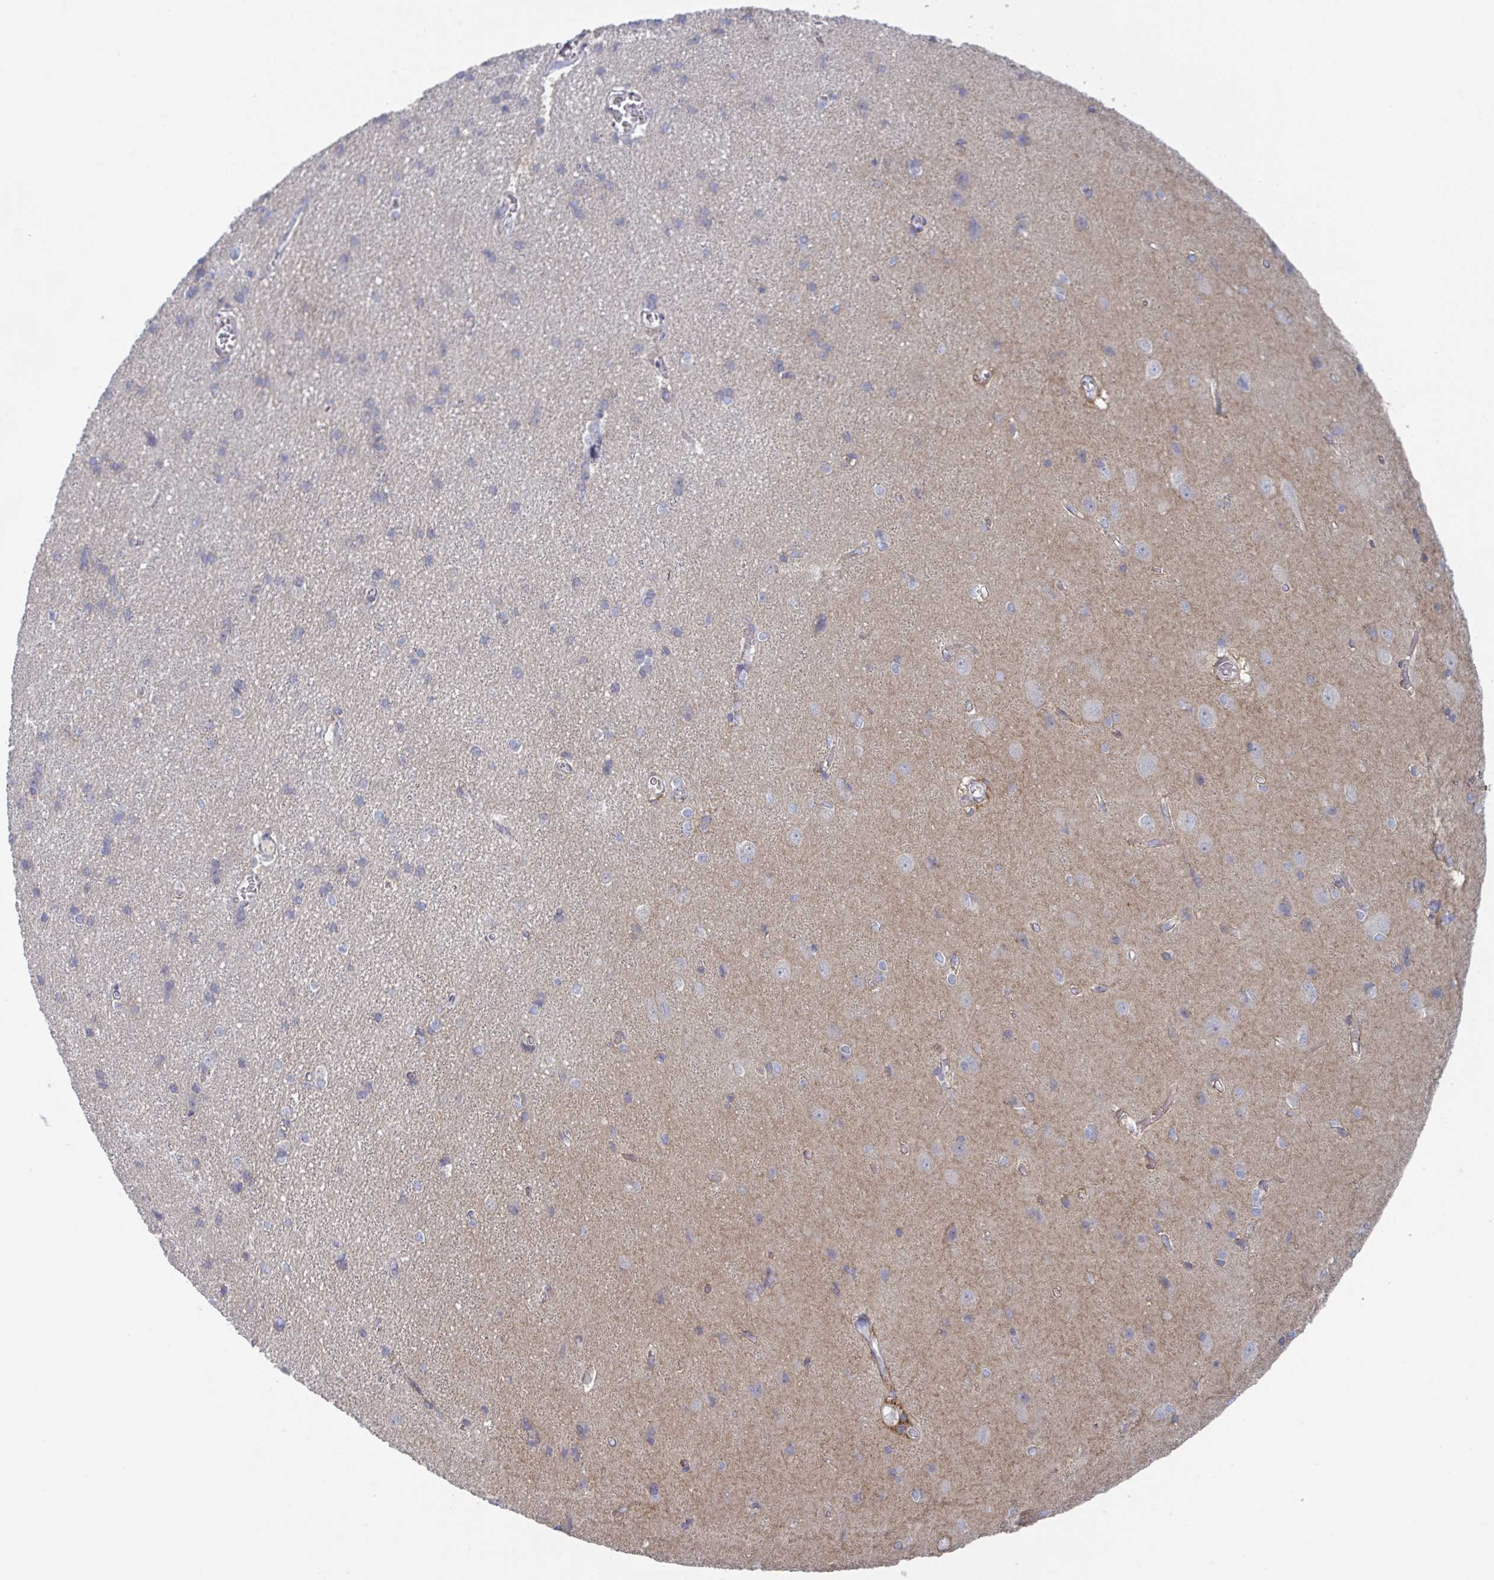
{"staining": {"intensity": "weak", "quantity": "25%-75%", "location": "cytoplasmic/membranous"}, "tissue": "cerebral cortex", "cell_type": "Endothelial cells", "image_type": "normal", "snomed": [{"axis": "morphology", "description": "Normal tissue, NOS"}, {"axis": "topography", "description": "Cerebral cortex"}], "caption": "Protein expression analysis of unremarkable human cerebral cortex reveals weak cytoplasmic/membranous staining in about 25%-75% of endothelial cells.", "gene": "STK26", "patient": {"sex": "male", "age": 37}}